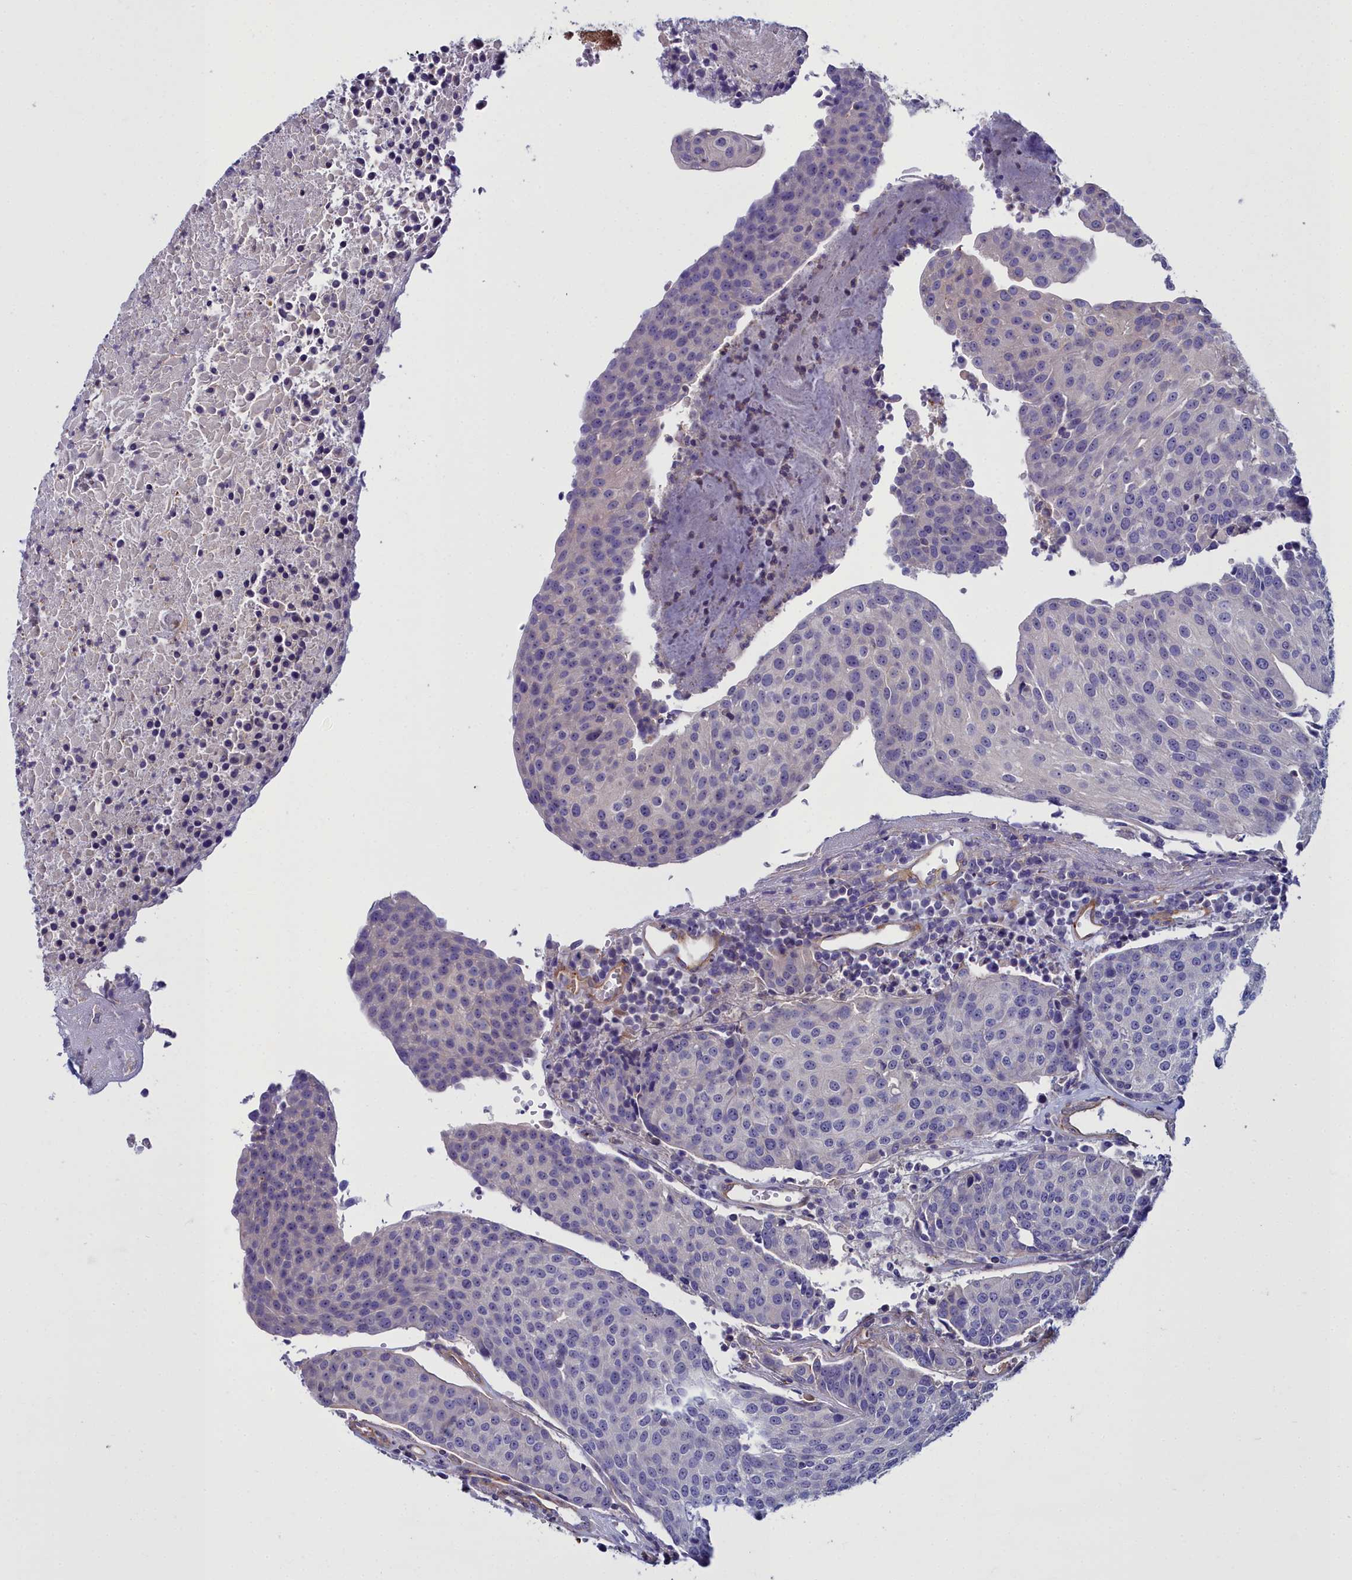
{"staining": {"intensity": "negative", "quantity": "none", "location": "none"}, "tissue": "urothelial cancer", "cell_type": "Tumor cells", "image_type": "cancer", "snomed": [{"axis": "morphology", "description": "Urothelial carcinoma, High grade"}, {"axis": "topography", "description": "Urinary bladder"}], "caption": "IHC image of neoplastic tissue: urothelial cancer stained with DAB reveals no significant protein staining in tumor cells.", "gene": "FADS3", "patient": {"sex": "female", "age": 85}}